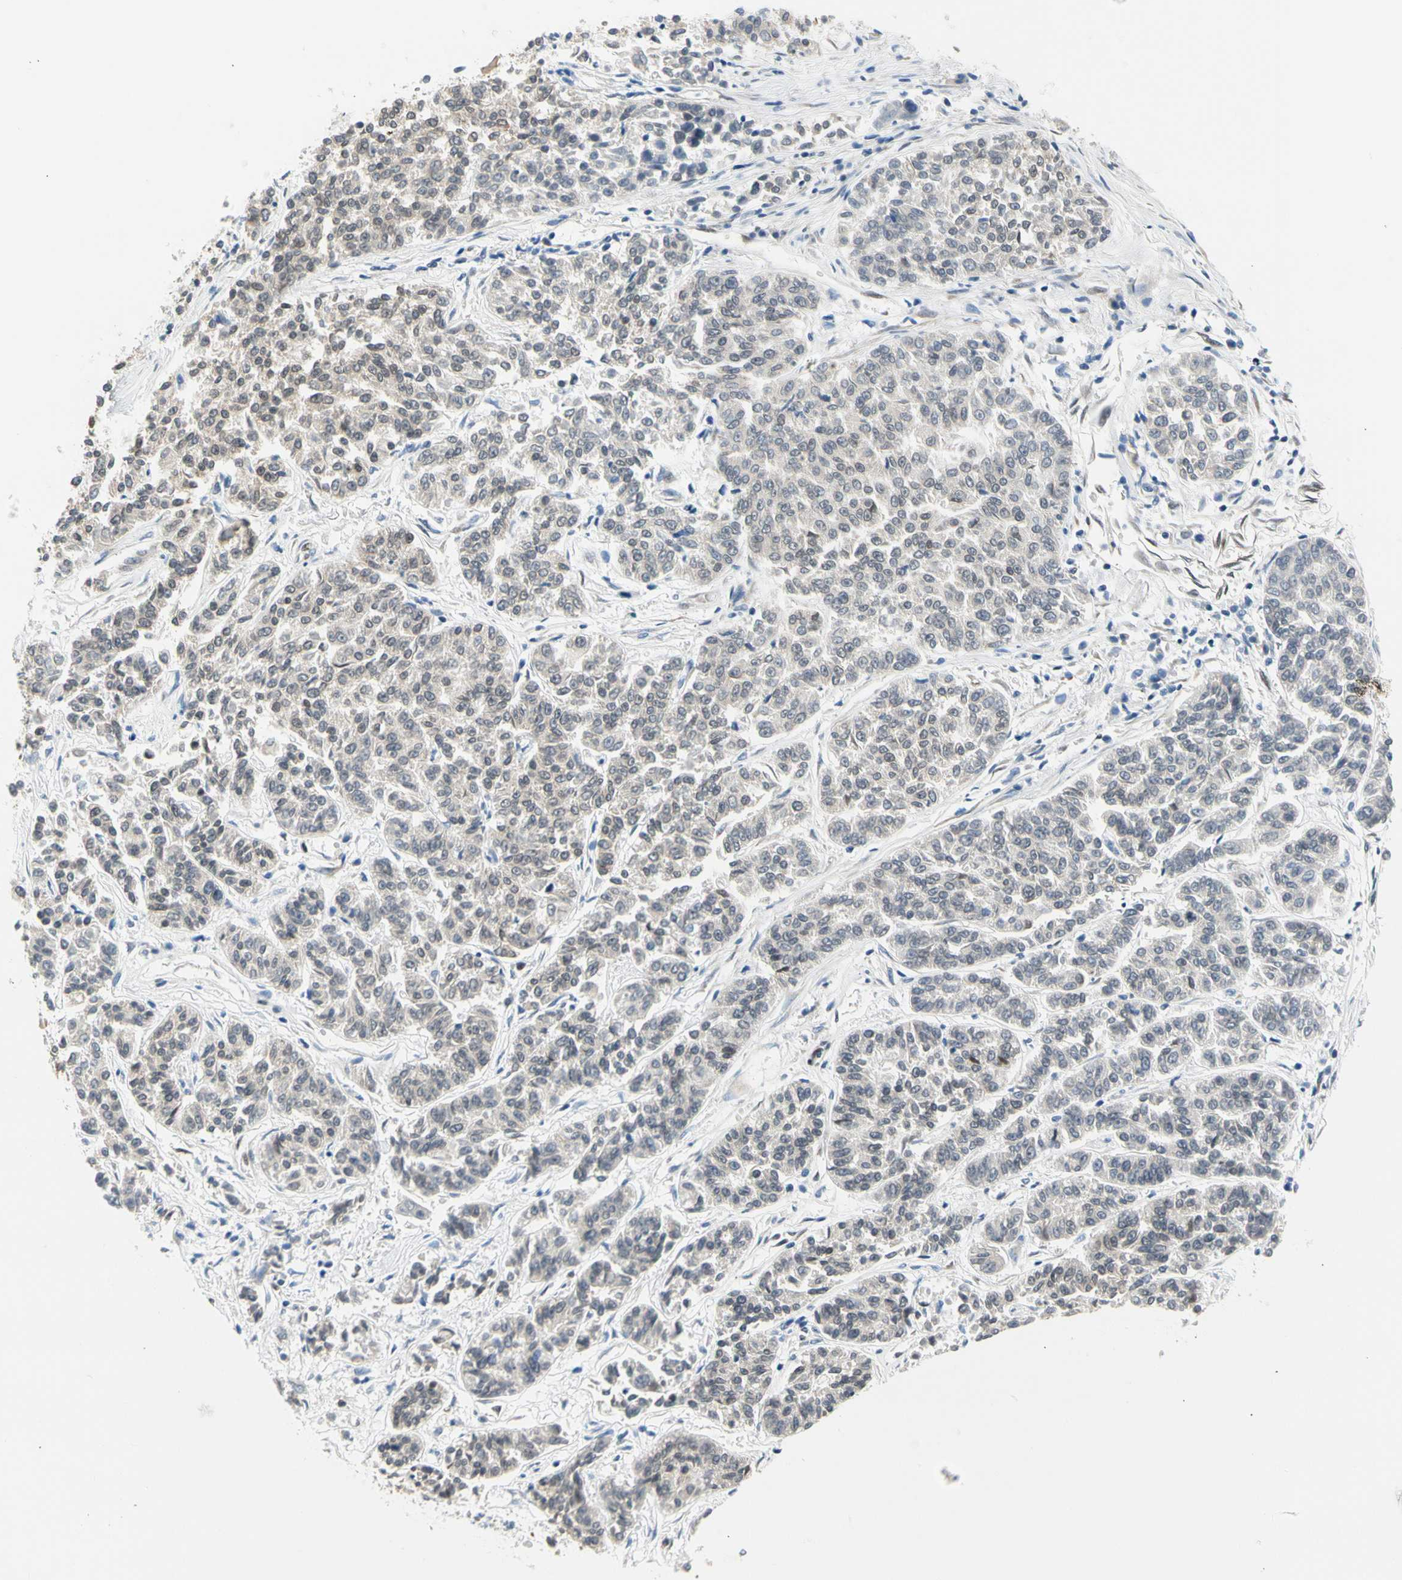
{"staining": {"intensity": "weak", "quantity": ">75%", "location": "cytoplasmic/membranous"}, "tissue": "lung cancer", "cell_type": "Tumor cells", "image_type": "cancer", "snomed": [{"axis": "morphology", "description": "Adenocarcinoma, NOS"}, {"axis": "topography", "description": "Lung"}], "caption": "High-power microscopy captured an immunohistochemistry image of lung cancer, revealing weak cytoplasmic/membranous expression in about >75% of tumor cells.", "gene": "NFIA", "patient": {"sex": "male", "age": 84}}